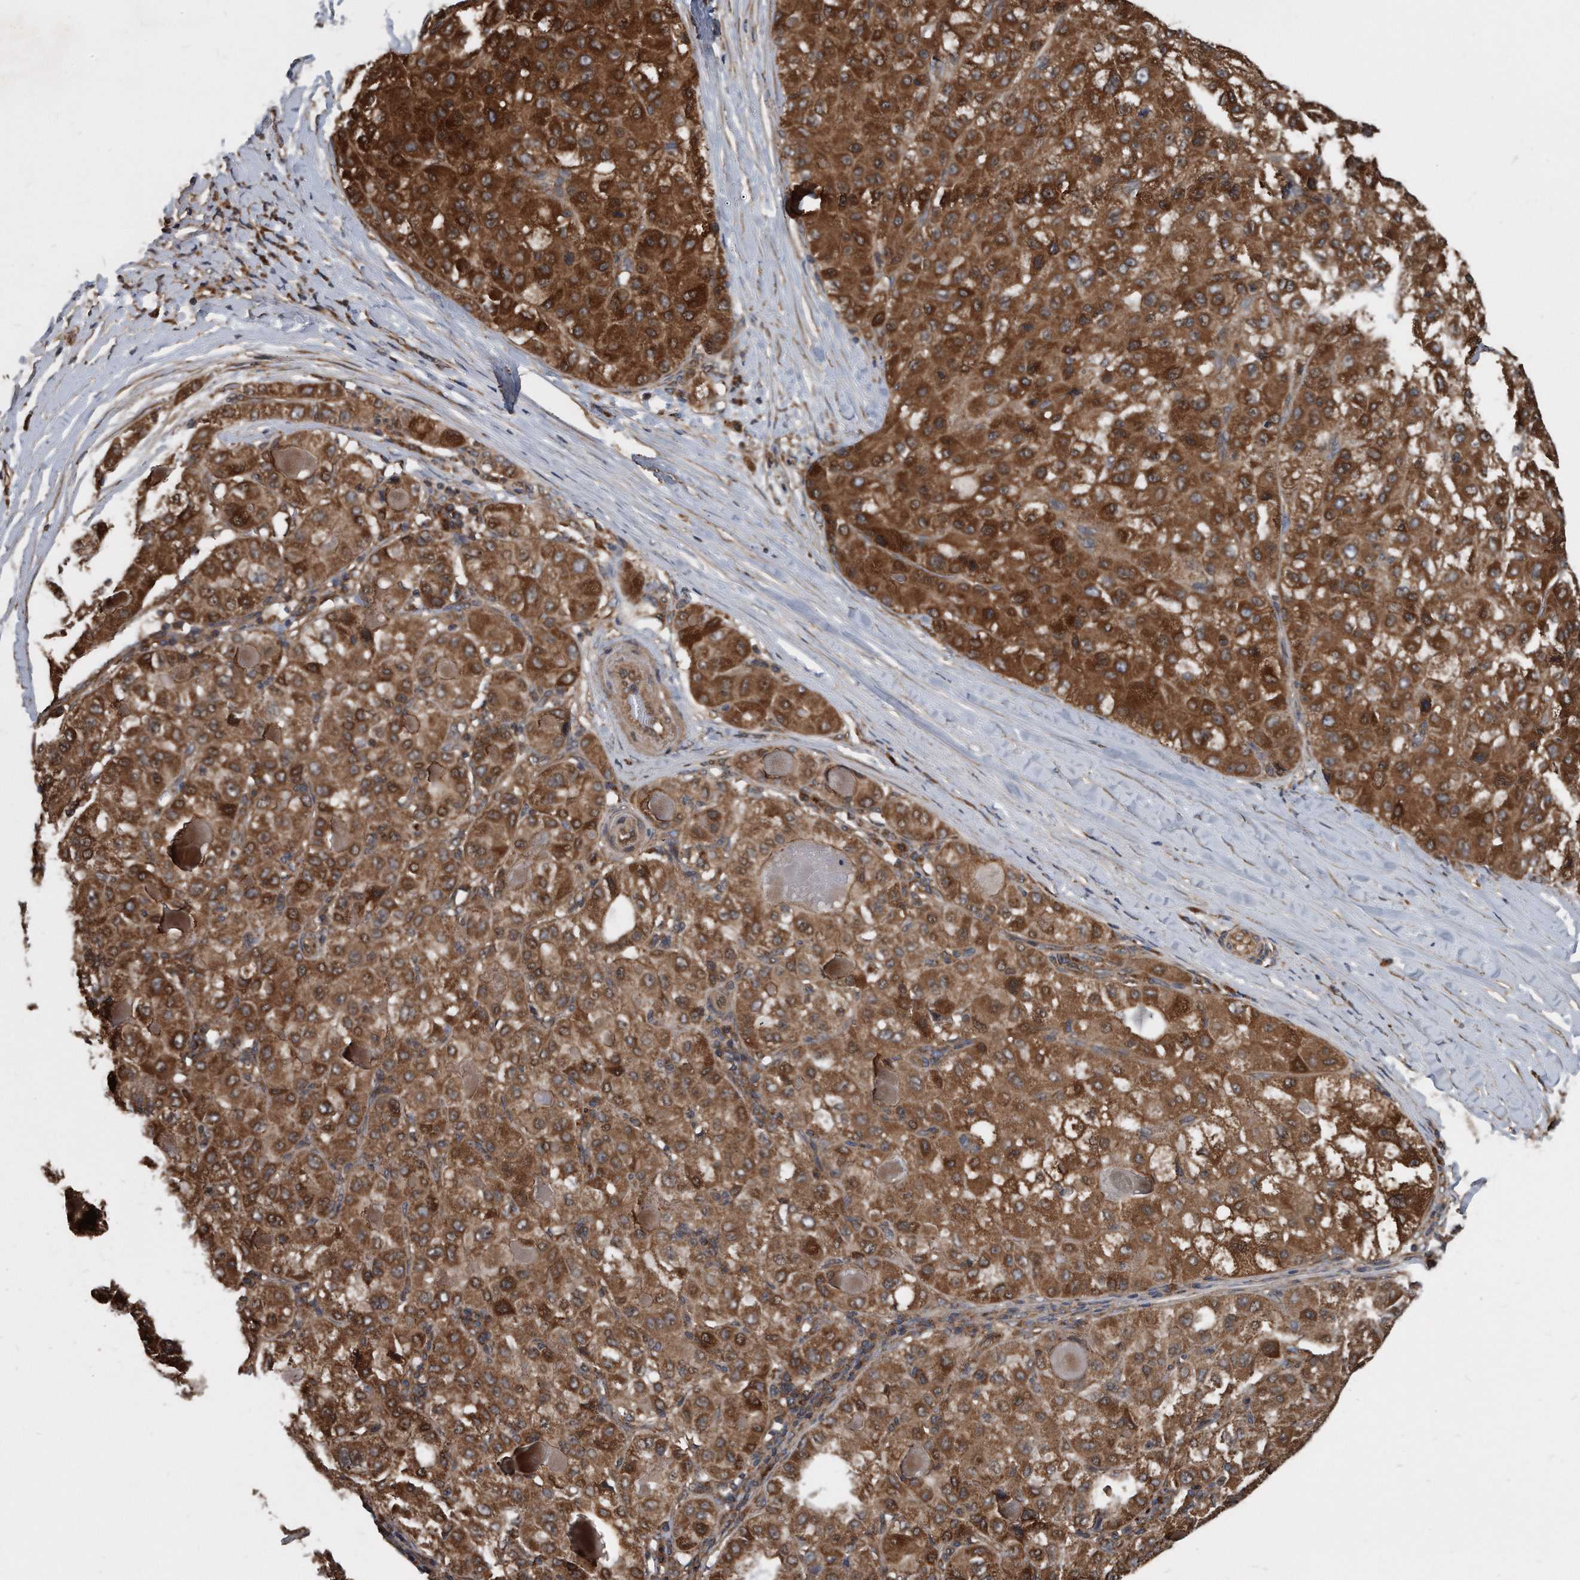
{"staining": {"intensity": "strong", "quantity": ">75%", "location": "cytoplasmic/membranous"}, "tissue": "liver cancer", "cell_type": "Tumor cells", "image_type": "cancer", "snomed": [{"axis": "morphology", "description": "Carcinoma, Hepatocellular, NOS"}, {"axis": "topography", "description": "Liver"}], "caption": "Brown immunohistochemical staining in hepatocellular carcinoma (liver) reveals strong cytoplasmic/membranous positivity in about >75% of tumor cells.", "gene": "FAM136A", "patient": {"sex": "male", "age": 80}}